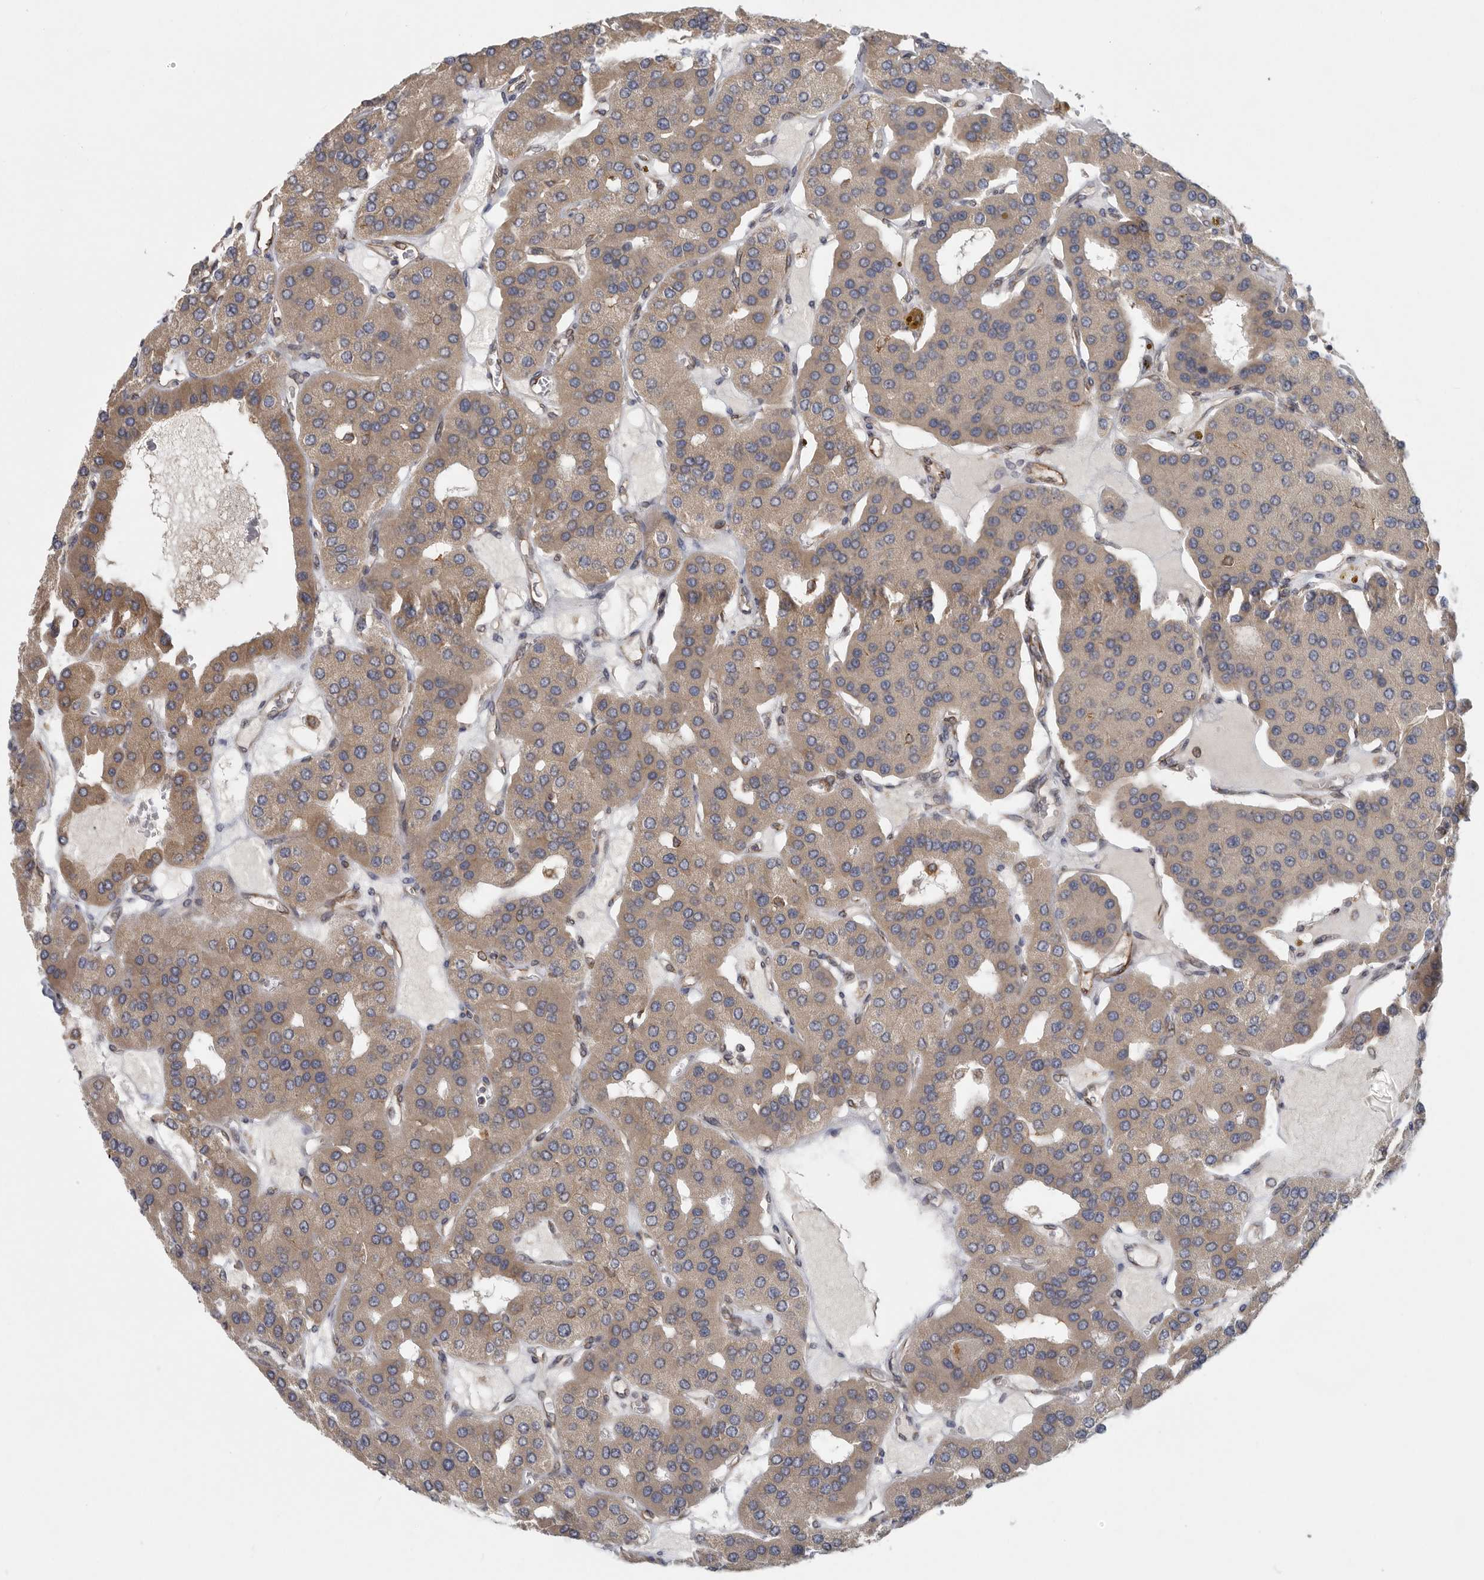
{"staining": {"intensity": "moderate", "quantity": ">75%", "location": "cytoplasmic/membranous"}, "tissue": "parathyroid gland", "cell_type": "Glandular cells", "image_type": "normal", "snomed": [{"axis": "morphology", "description": "Normal tissue, NOS"}, {"axis": "morphology", "description": "Adenoma, NOS"}, {"axis": "topography", "description": "Parathyroid gland"}], "caption": "Brown immunohistochemical staining in unremarkable human parathyroid gland exhibits moderate cytoplasmic/membranous expression in approximately >75% of glandular cells.", "gene": "BCAP29", "patient": {"sex": "female", "age": 86}}